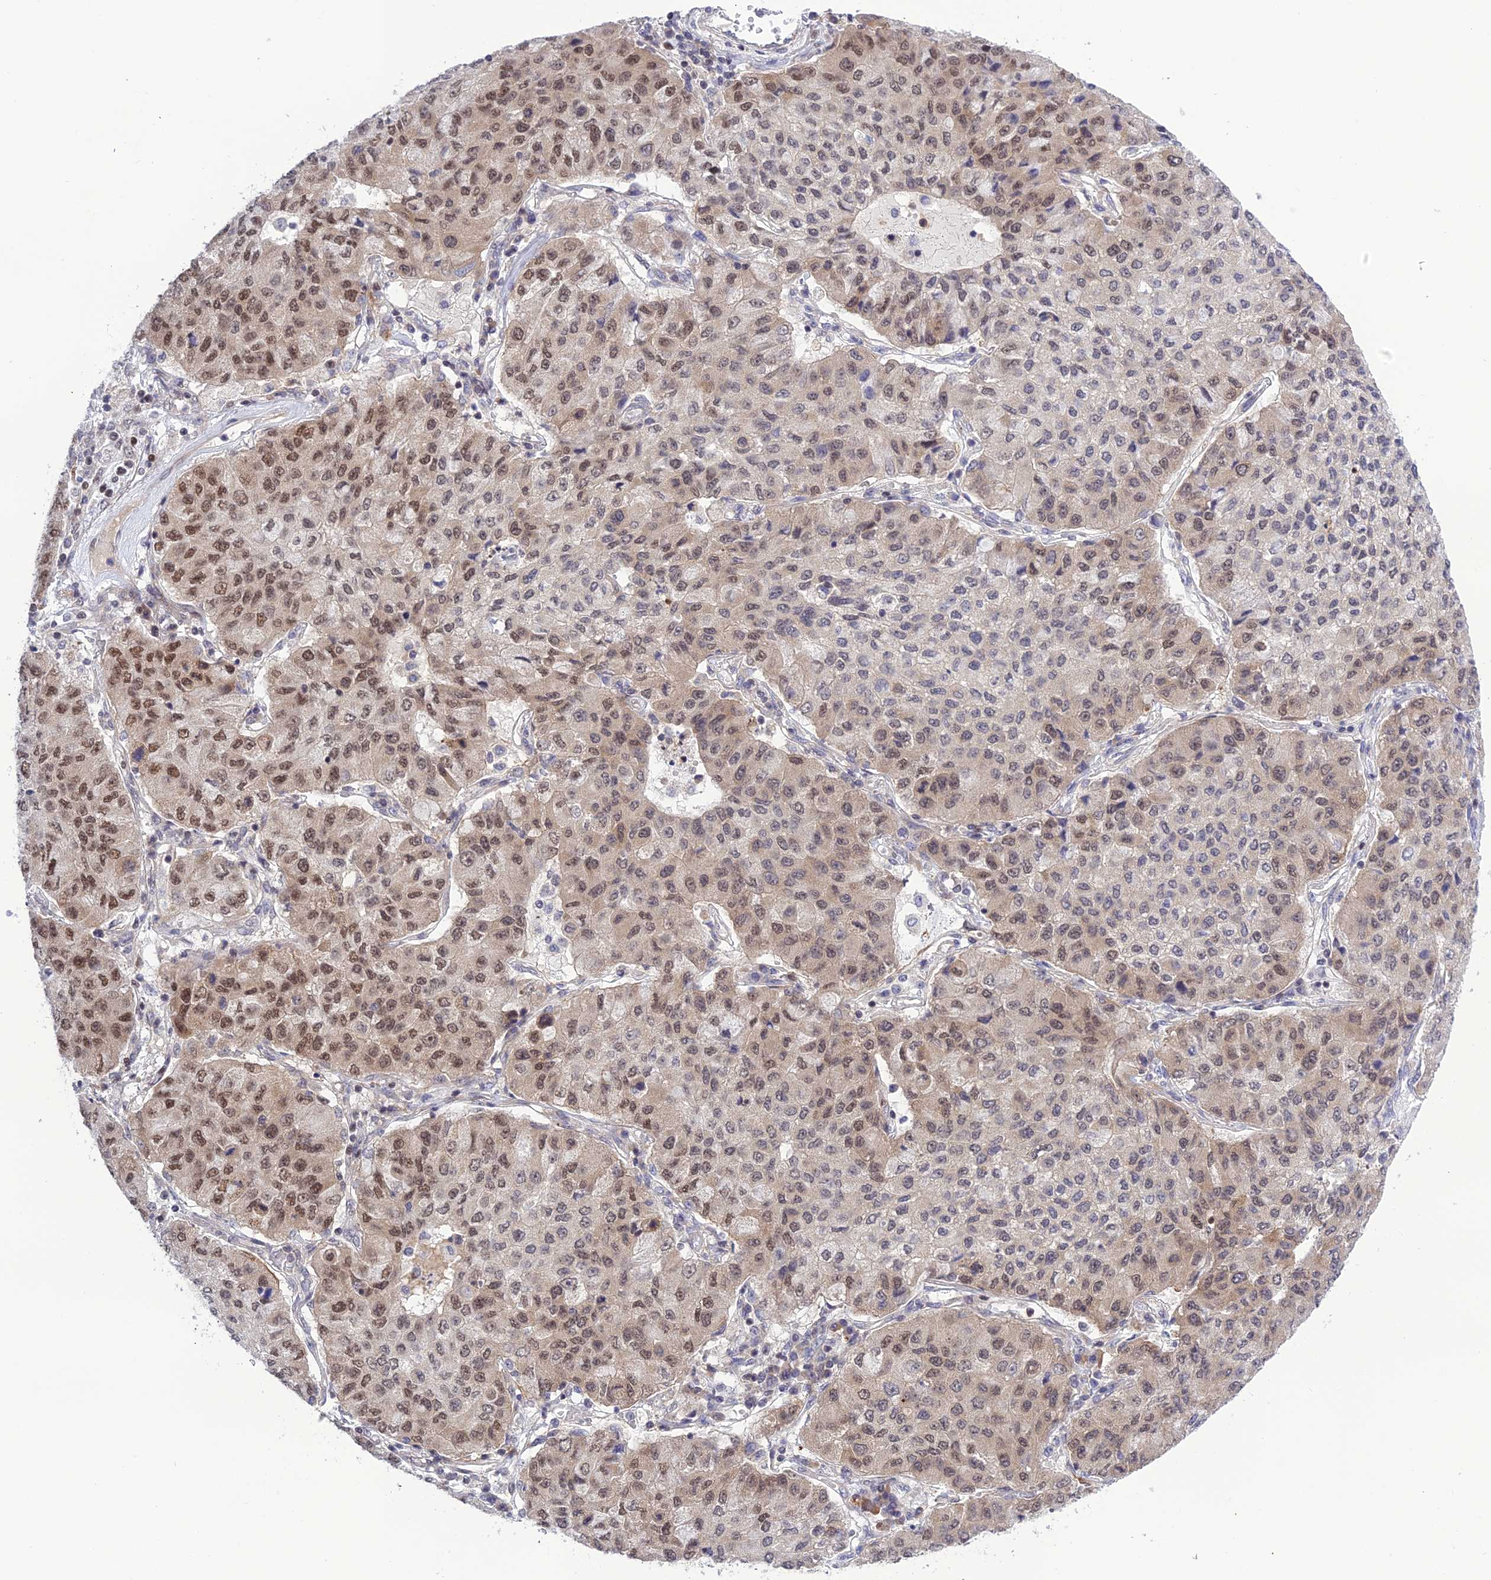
{"staining": {"intensity": "moderate", "quantity": "25%-75%", "location": "nuclear"}, "tissue": "lung cancer", "cell_type": "Tumor cells", "image_type": "cancer", "snomed": [{"axis": "morphology", "description": "Squamous cell carcinoma, NOS"}, {"axis": "topography", "description": "Lung"}], "caption": "Protein staining exhibits moderate nuclear expression in about 25%-75% of tumor cells in lung squamous cell carcinoma. (IHC, brightfield microscopy, high magnification).", "gene": "TCEA1", "patient": {"sex": "male", "age": 74}}